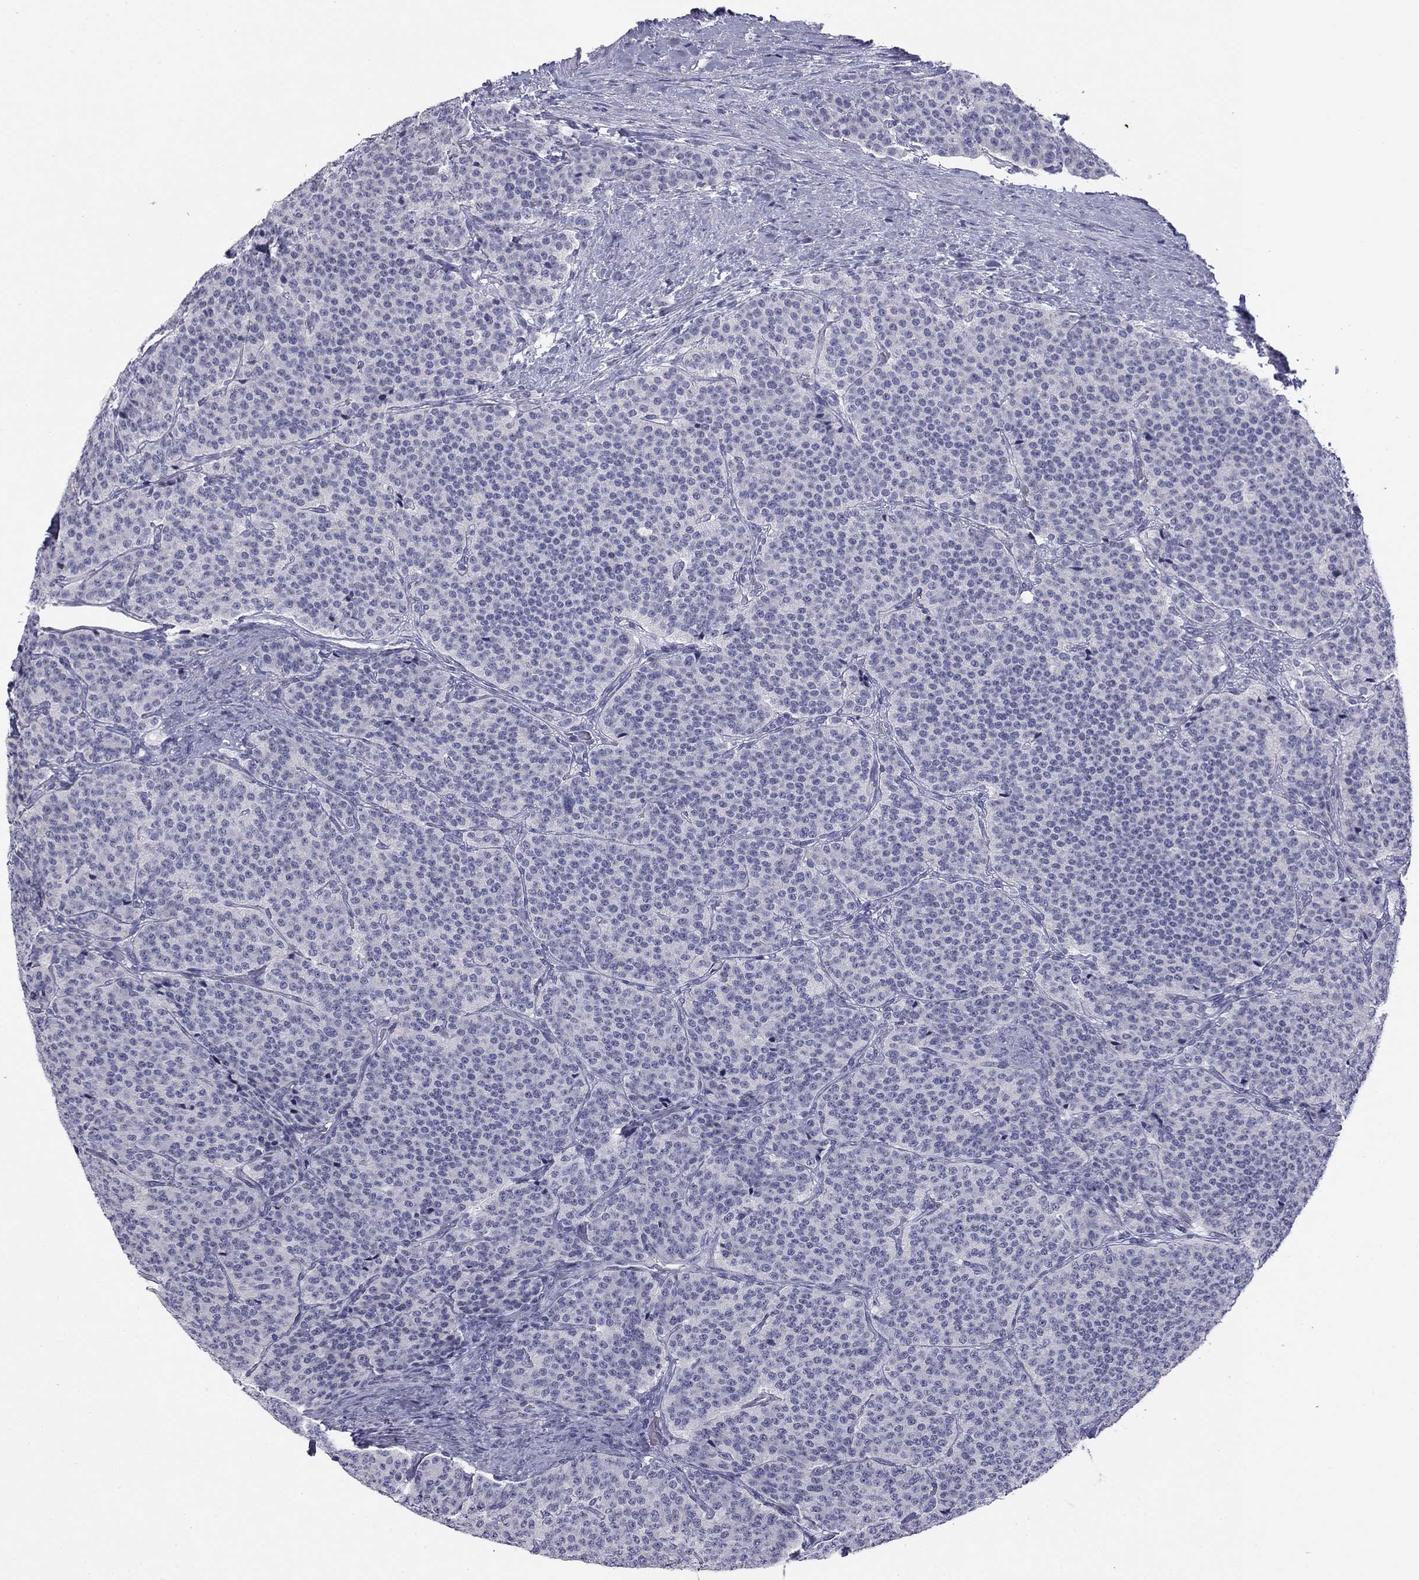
{"staining": {"intensity": "negative", "quantity": "none", "location": "none"}, "tissue": "carcinoid", "cell_type": "Tumor cells", "image_type": "cancer", "snomed": [{"axis": "morphology", "description": "Carcinoid, malignant, NOS"}, {"axis": "topography", "description": "Small intestine"}], "caption": "The photomicrograph demonstrates no staining of tumor cells in malignant carcinoid.", "gene": "TFAP2B", "patient": {"sex": "female", "age": 58}}